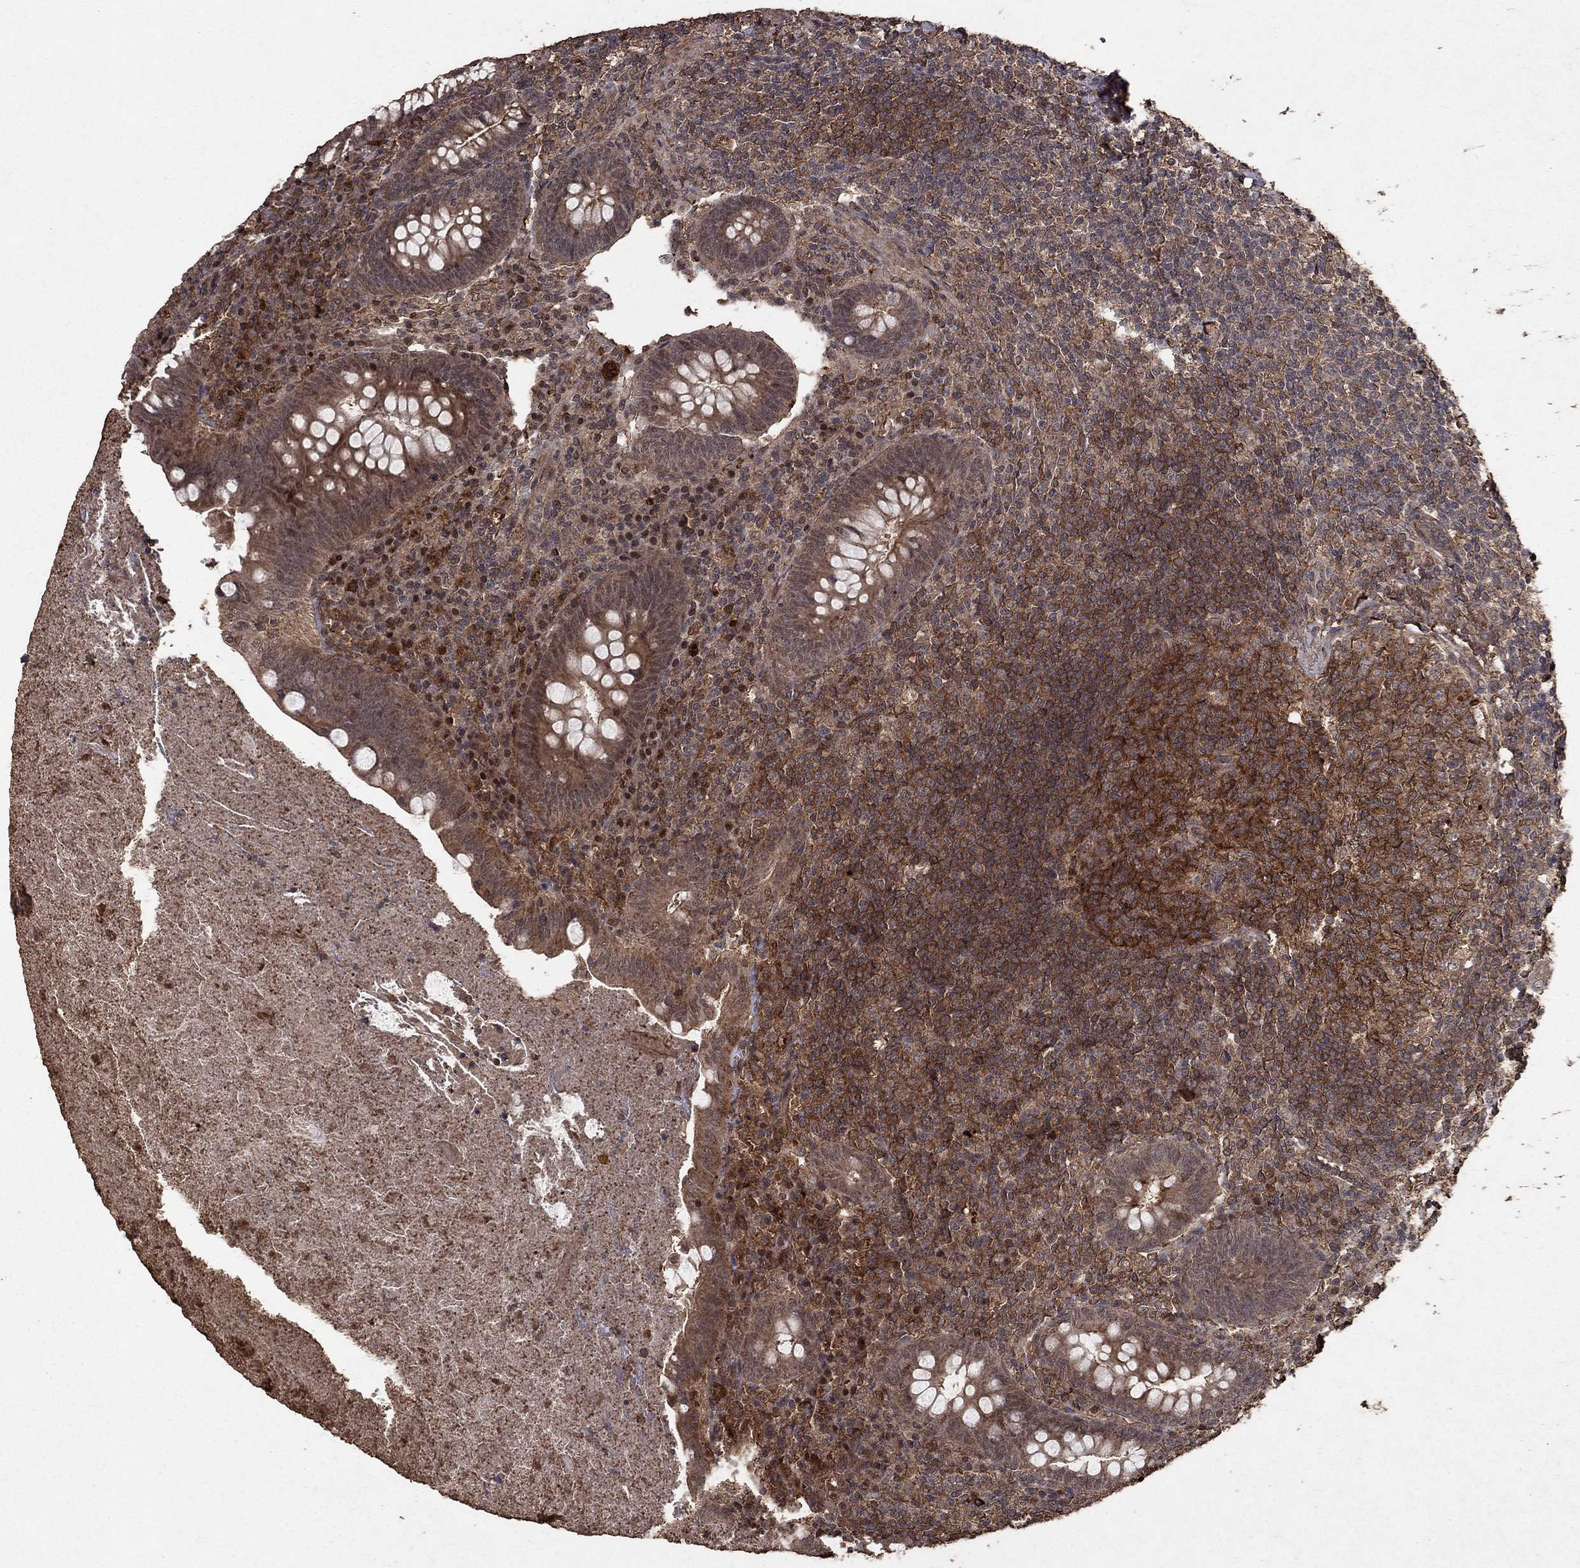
{"staining": {"intensity": "moderate", "quantity": ">75%", "location": "cytoplasmic/membranous"}, "tissue": "appendix", "cell_type": "Glandular cells", "image_type": "normal", "snomed": [{"axis": "morphology", "description": "Normal tissue, NOS"}, {"axis": "topography", "description": "Appendix"}], "caption": "Moderate cytoplasmic/membranous protein positivity is identified in about >75% of glandular cells in appendix.", "gene": "PRDM1", "patient": {"sex": "male", "age": 47}}